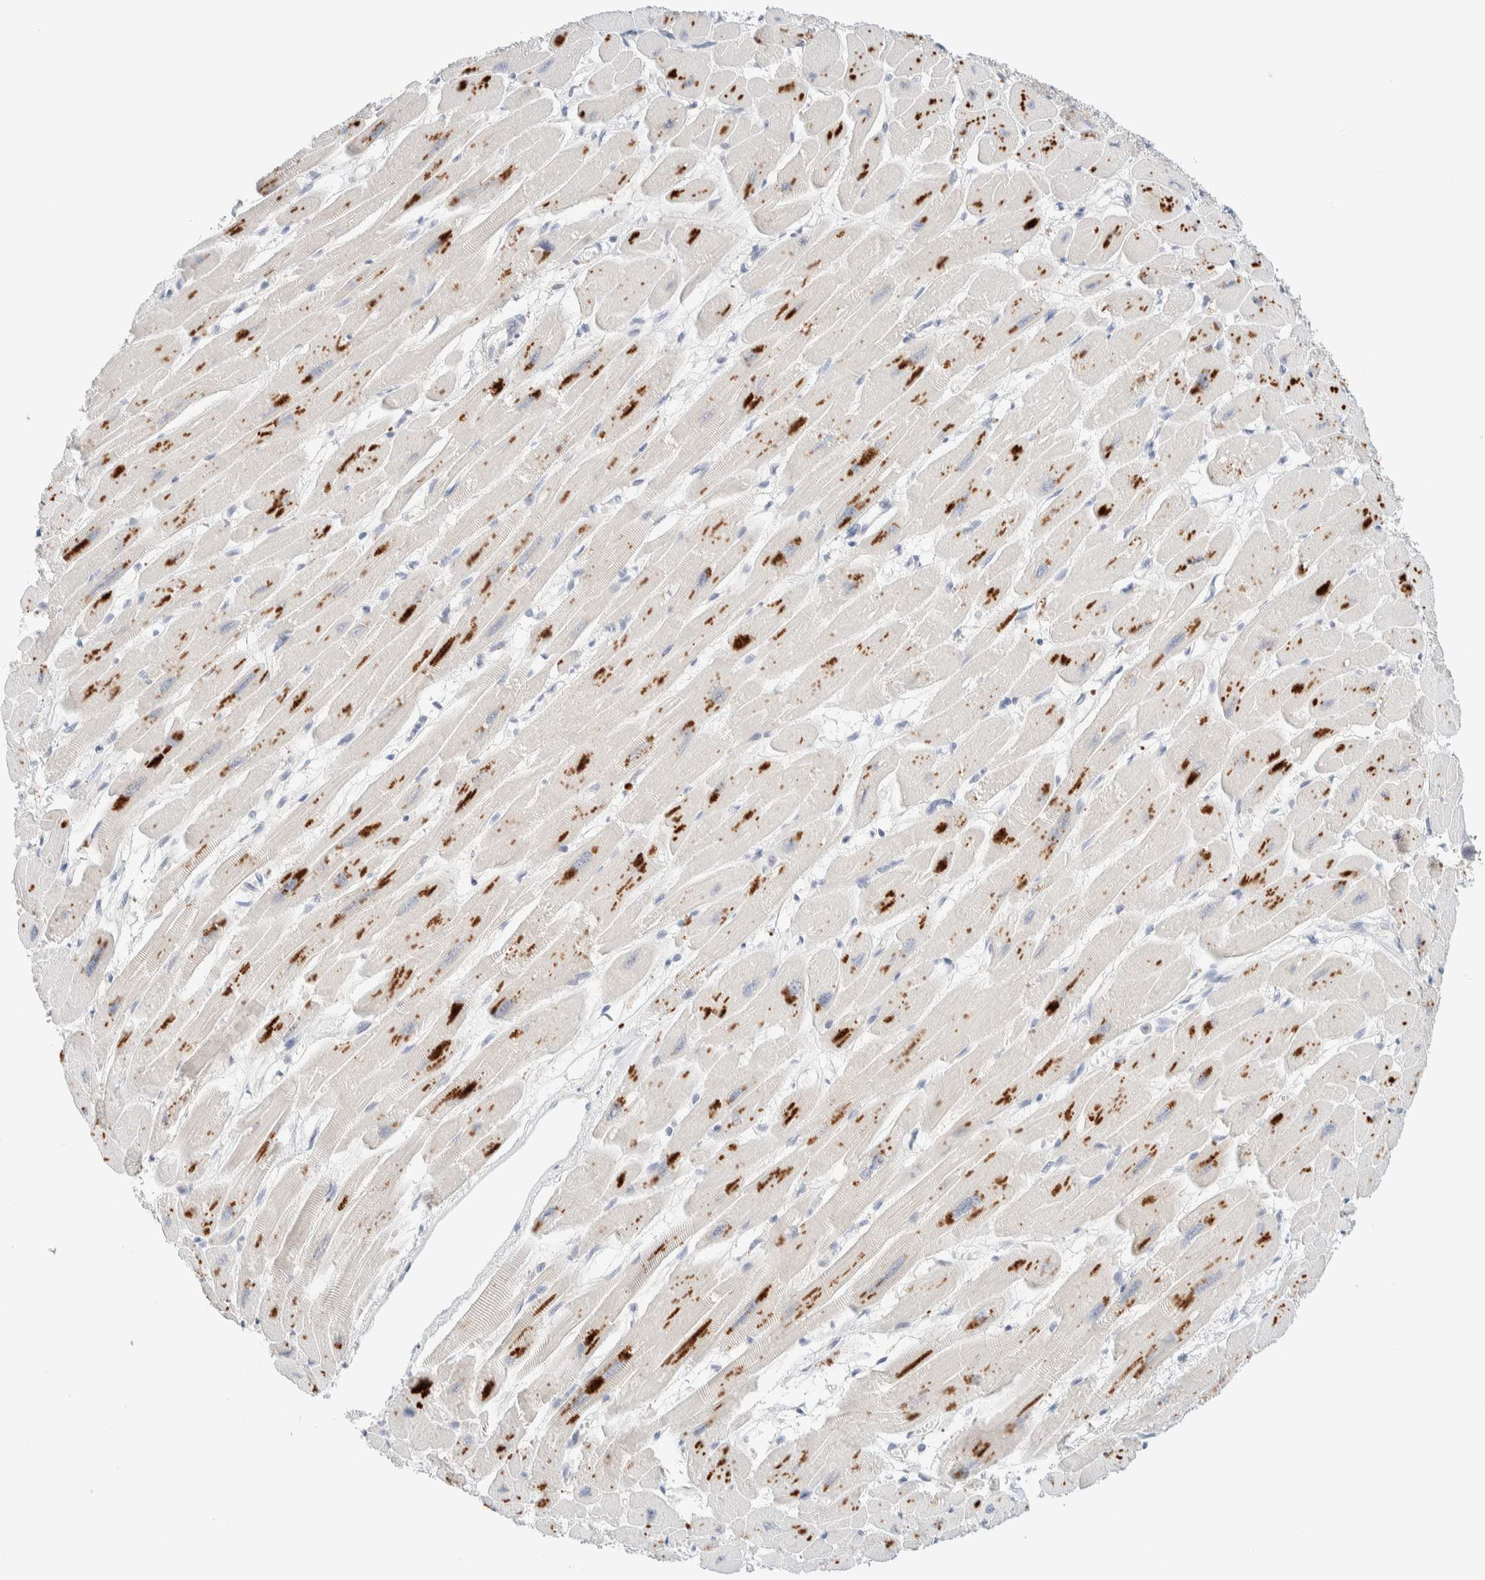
{"staining": {"intensity": "moderate", "quantity": "25%-75%", "location": "cytoplasmic/membranous"}, "tissue": "heart muscle", "cell_type": "Cardiomyocytes", "image_type": "normal", "snomed": [{"axis": "morphology", "description": "Normal tissue, NOS"}, {"axis": "topography", "description": "Heart"}], "caption": "Immunohistochemistry histopathology image of unremarkable human heart muscle stained for a protein (brown), which displays medium levels of moderate cytoplasmic/membranous expression in about 25%-75% of cardiomyocytes.", "gene": "CHKA", "patient": {"sex": "female", "age": 54}}